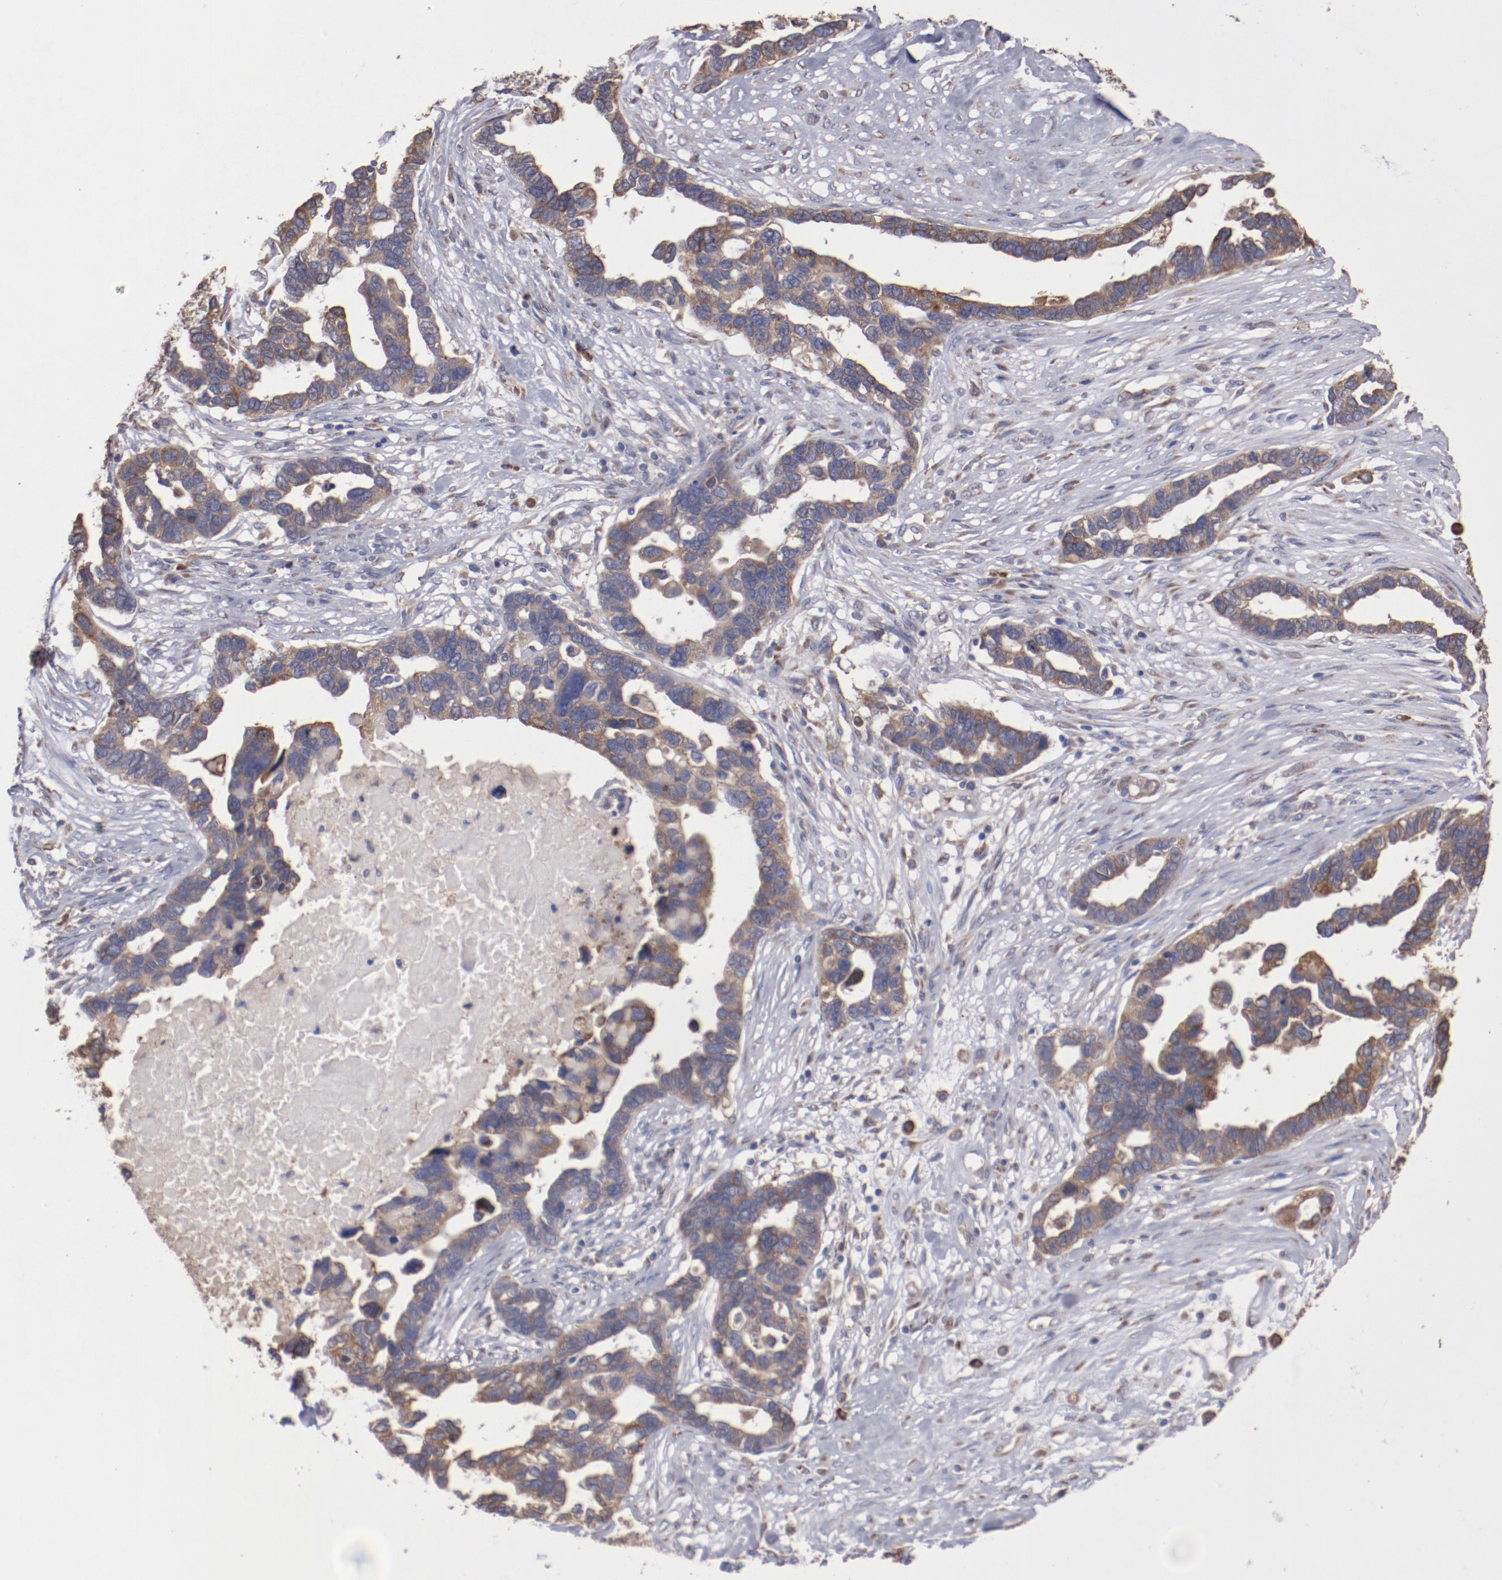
{"staining": {"intensity": "weak", "quantity": "25%-75%", "location": "cytoplasmic/membranous"}, "tissue": "ovarian cancer", "cell_type": "Tumor cells", "image_type": "cancer", "snomed": [{"axis": "morphology", "description": "Cystadenocarcinoma, serous, NOS"}, {"axis": "topography", "description": "Ovary"}], "caption": "A high-resolution image shows immunohistochemistry (IHC) staining of ovarian cancer (serous cystadenocarcinoma), which demonstrates weak cytoplasmic/membranous expression in approximately 25%-75% of tumor cells. The protein of interest is stained brown, and the nuclei are stained in blue (DAB (3,3'-diaminobenzidine) IHC with brightfield microscopy, high magnification).", "gene": "NFKBIE", "patient": {"sex": "female", "age": 54}}